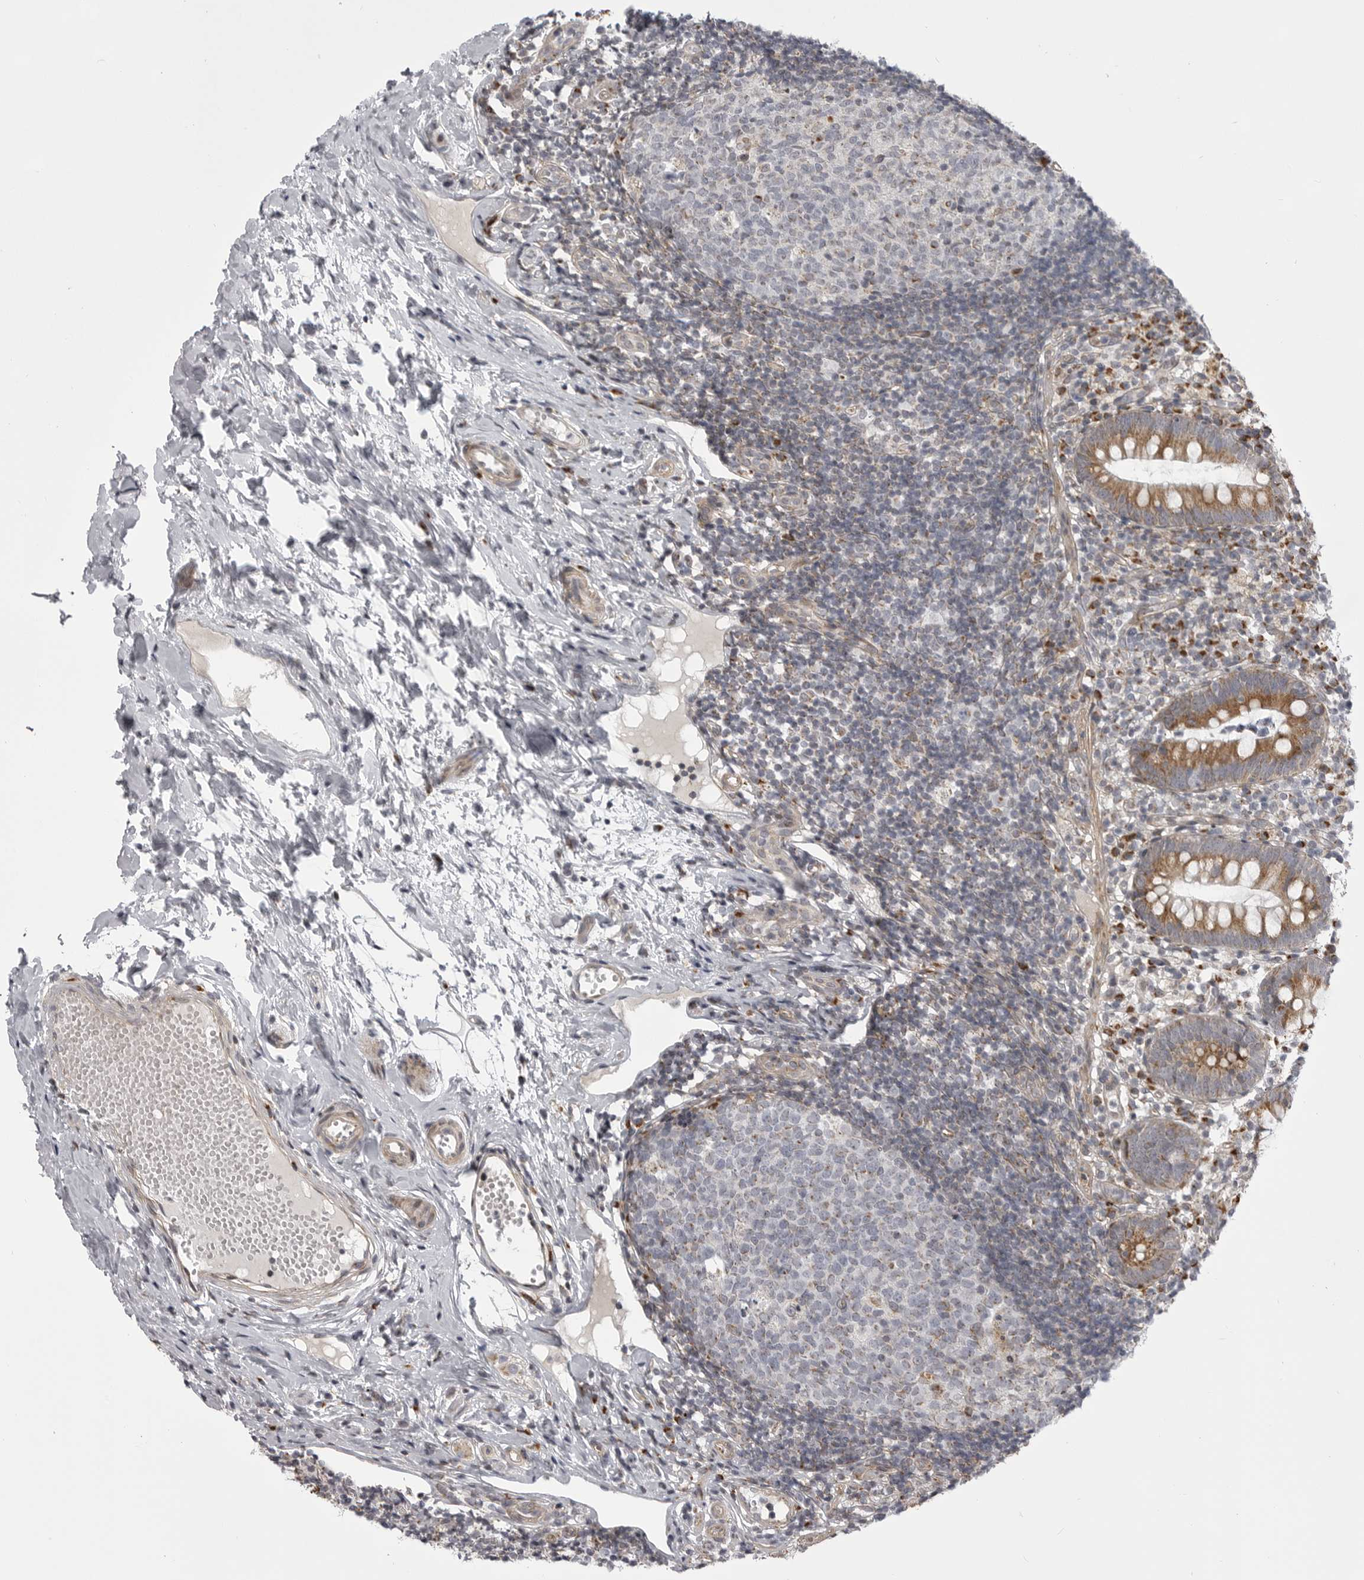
{"staining": {"intensity": "moderate", "quantity": ">75%", "location": "cytoplasmic/membranous"}, "tissue": "appendix", "cell_type": "Glandular cells", "image_type": "normal", "snomed": [{"axis": "morphology", "description": "Normal tissue, NOS"}, {"axis": "topography", "description": "Appendix"}], "caption": "A high-resolution image shows IHC staining of unremarkable appendix, which reveals moderate cytoplasmic/membranous staining in approximately >75% of glandular cells.", "gene": "TMPRSS11F", "patient": {"sex": "female", "age": 20}}